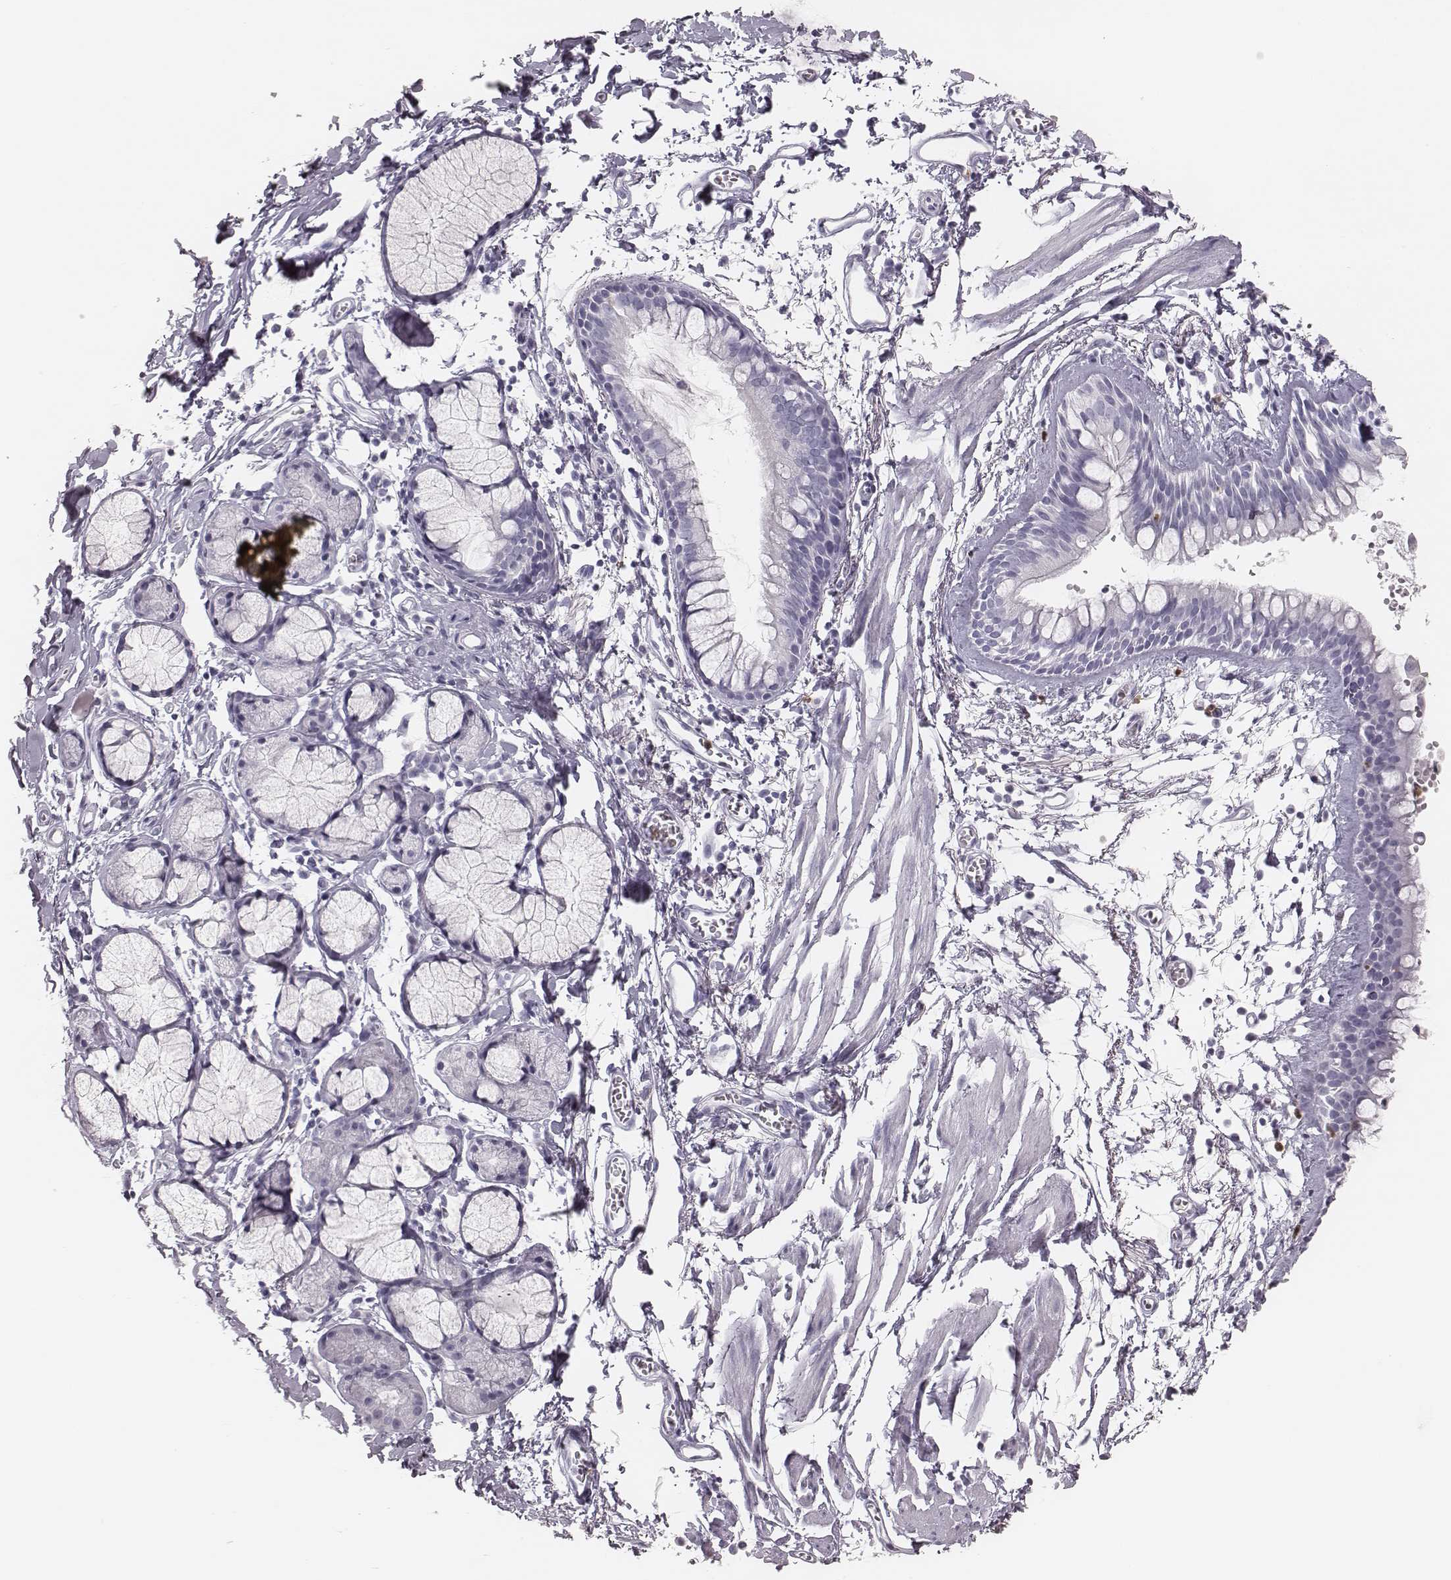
{"staining": {"intensity": "negative", "quantity": "none", "location": "none"}, "tissue": "bronchus", "cell_type": "Respiratory epithelial cells", "image_type": "normal", "snomed": [{"axis": "morphology", "description": "Normal tissue, NOS"}, {"axis": "topography", "description": "Cartilage tissue"}, {"axis": "topography", "description": "Bronchus"}], "caption": "Immunohistochemistry (IHC) image of normal bronchus: human bronchus stained with DAB (3,3'-diaminobenzidine) displays no significant protein positivity in respiratory epithelial cells.", "gene": "ELANE", "patient": {"sex": "female", "age": 59}}